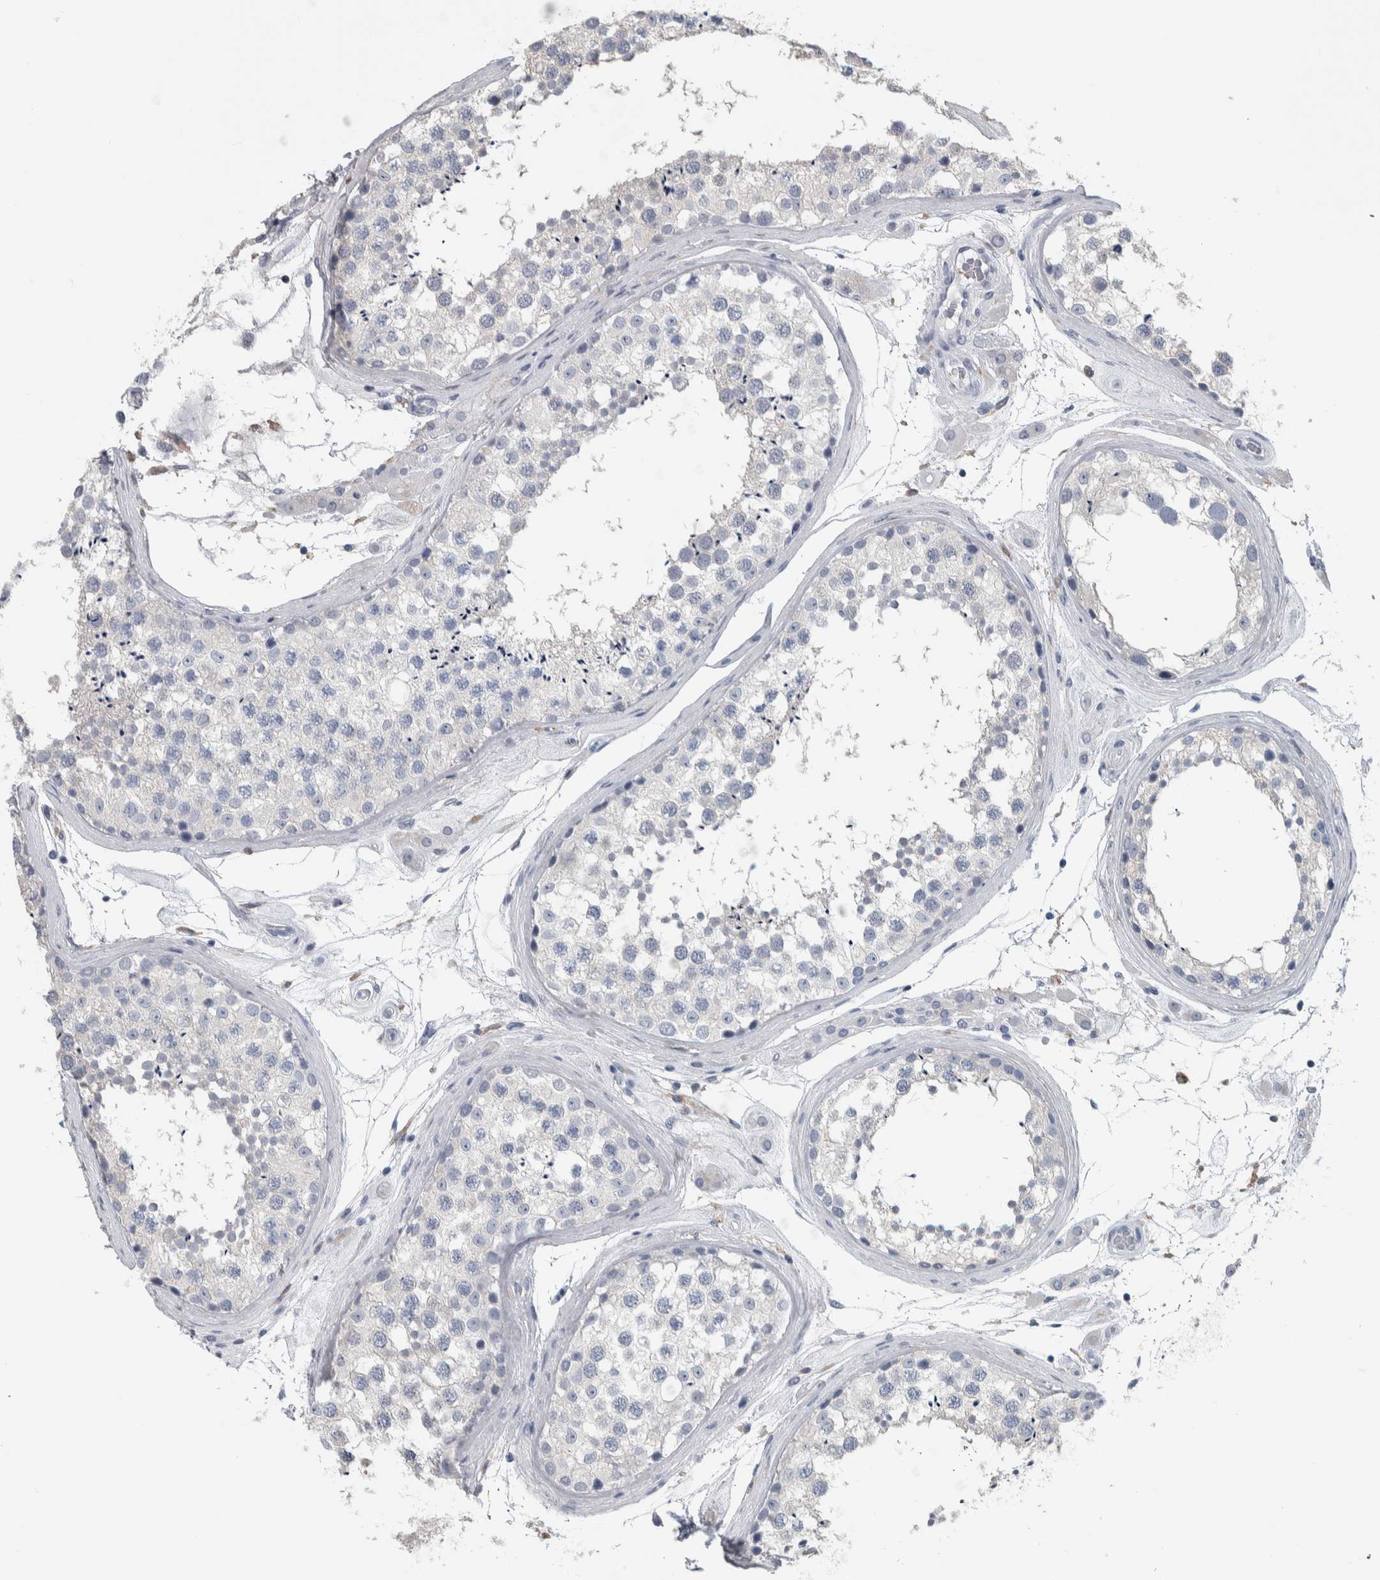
{"staining": {"intensity": "negative", "quantity": "none", "location": "none"}, "tissue": "testis", "cell_type": "Cells in seminiferous ducts", "image_type": "normal", "snomed": [{"axis": "morphology", "description": "Normal tissue, NOS"}, {"axis": "topography", "description": "Testis"}], "caption": "IHC photomicrograph of unremarkable testis: human testis stained with DAB exhibits no significant protein expression in cells in seminiferous ducts. Brightfield microscopy of immunohistochemistry stained with DAB (3,3'-diaminobenzidine) (brown) and hematoxylin (blue), captured at high magnification.", "gene": "SKAP2", "patient": {"sex": "male", "age": 46}}